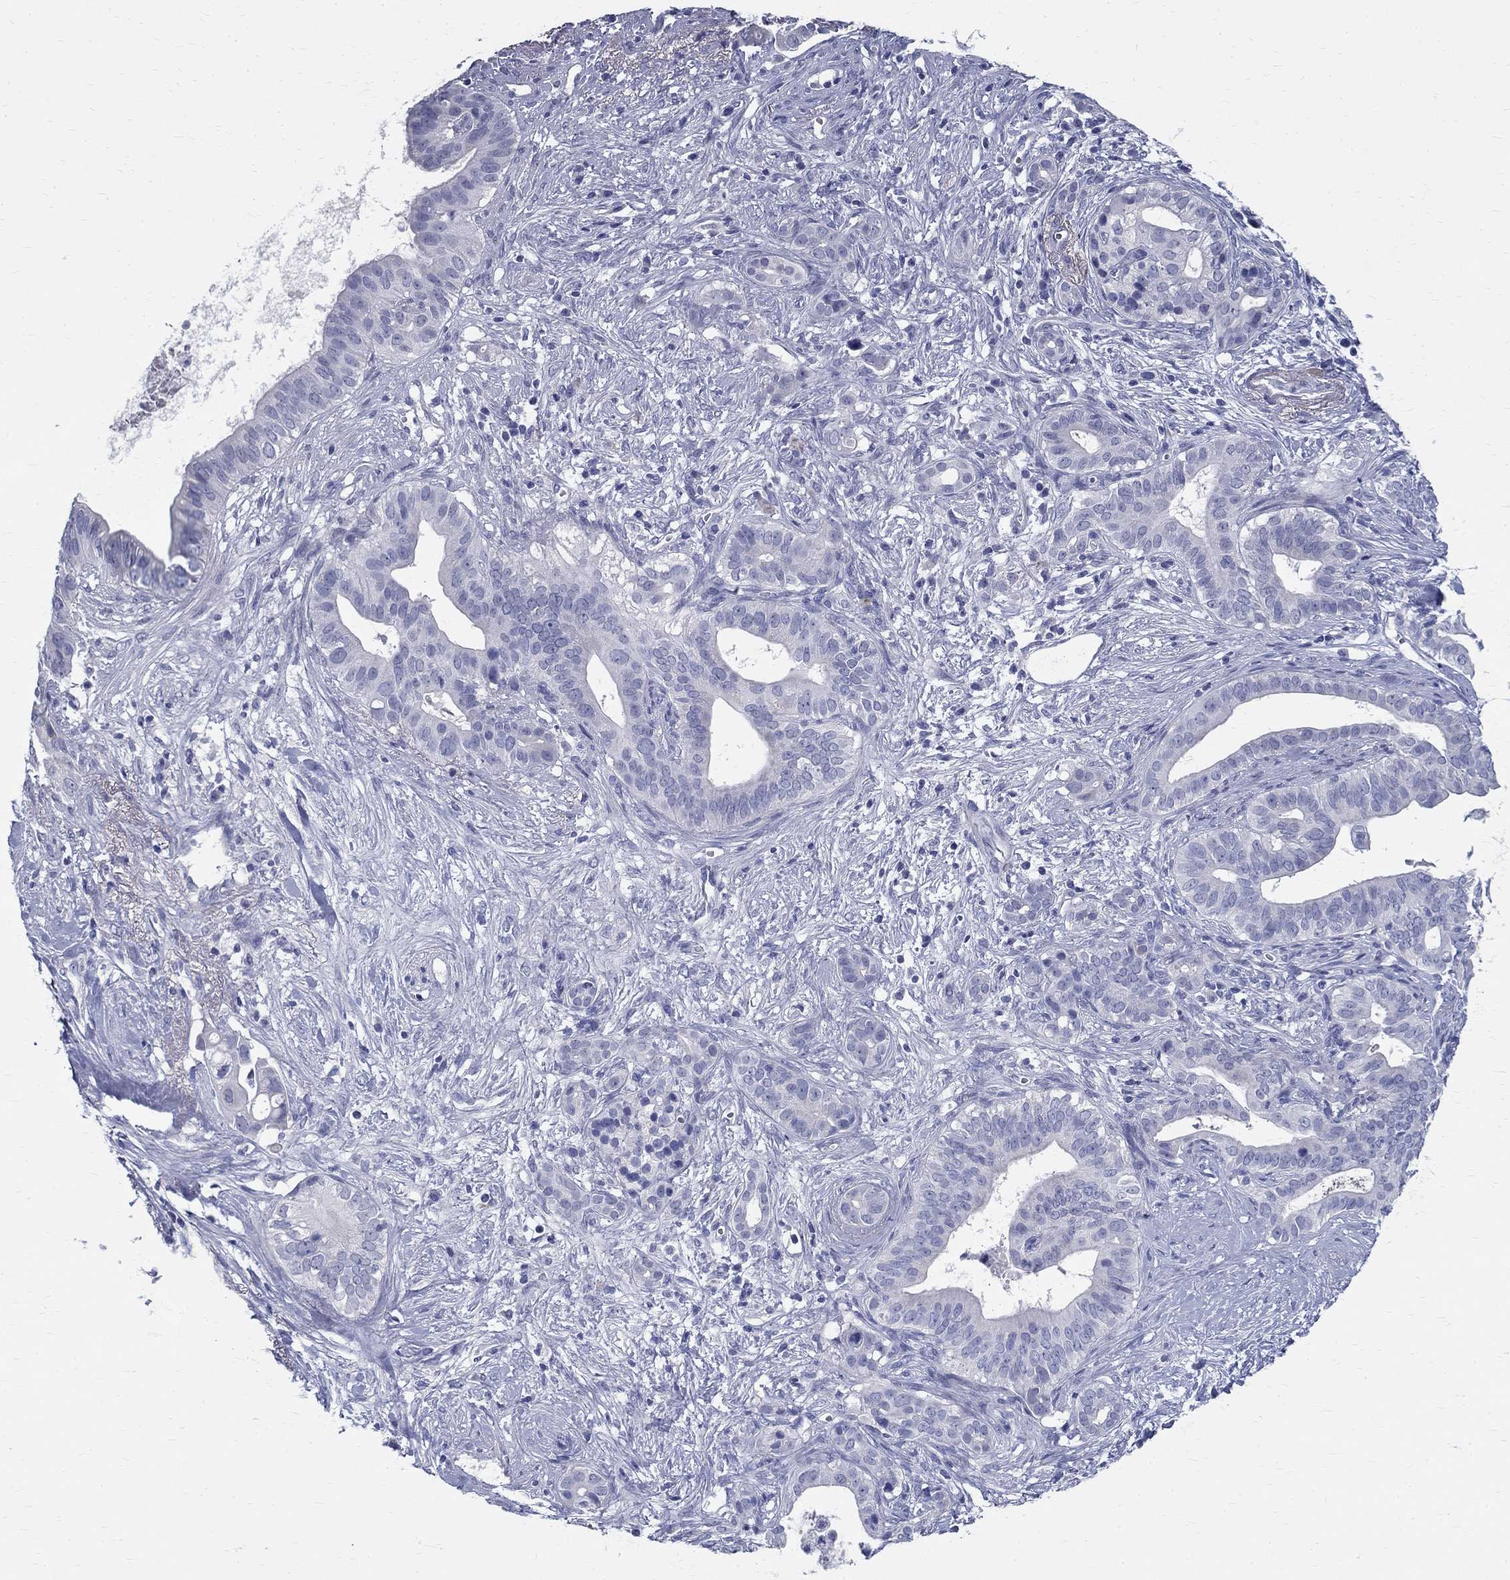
{"staining": {"intensity": "negative", "quantity": "none", "location": "none"}, "tissue": "pancreatic cancer", "cell_type": "Tumor cells", "image_type": "cancer", "snomed": [{"axis": "morphology", "description": "Adenocarcinoma, NOS"}, {"axis": "topography", "description": "Pancreas"}], "caption": "A high-resolution image shows IHC staining of adenocarcinoma (pancreatic), which reveals no significant staining in tumor cells. Brightfield microscopy of immunohistochemistry stained with DAB (brown) and hematoxylin (blue), captured at high magnification.", "gene": "TGM4", "patient": {"sex": "male", "age": 61}}